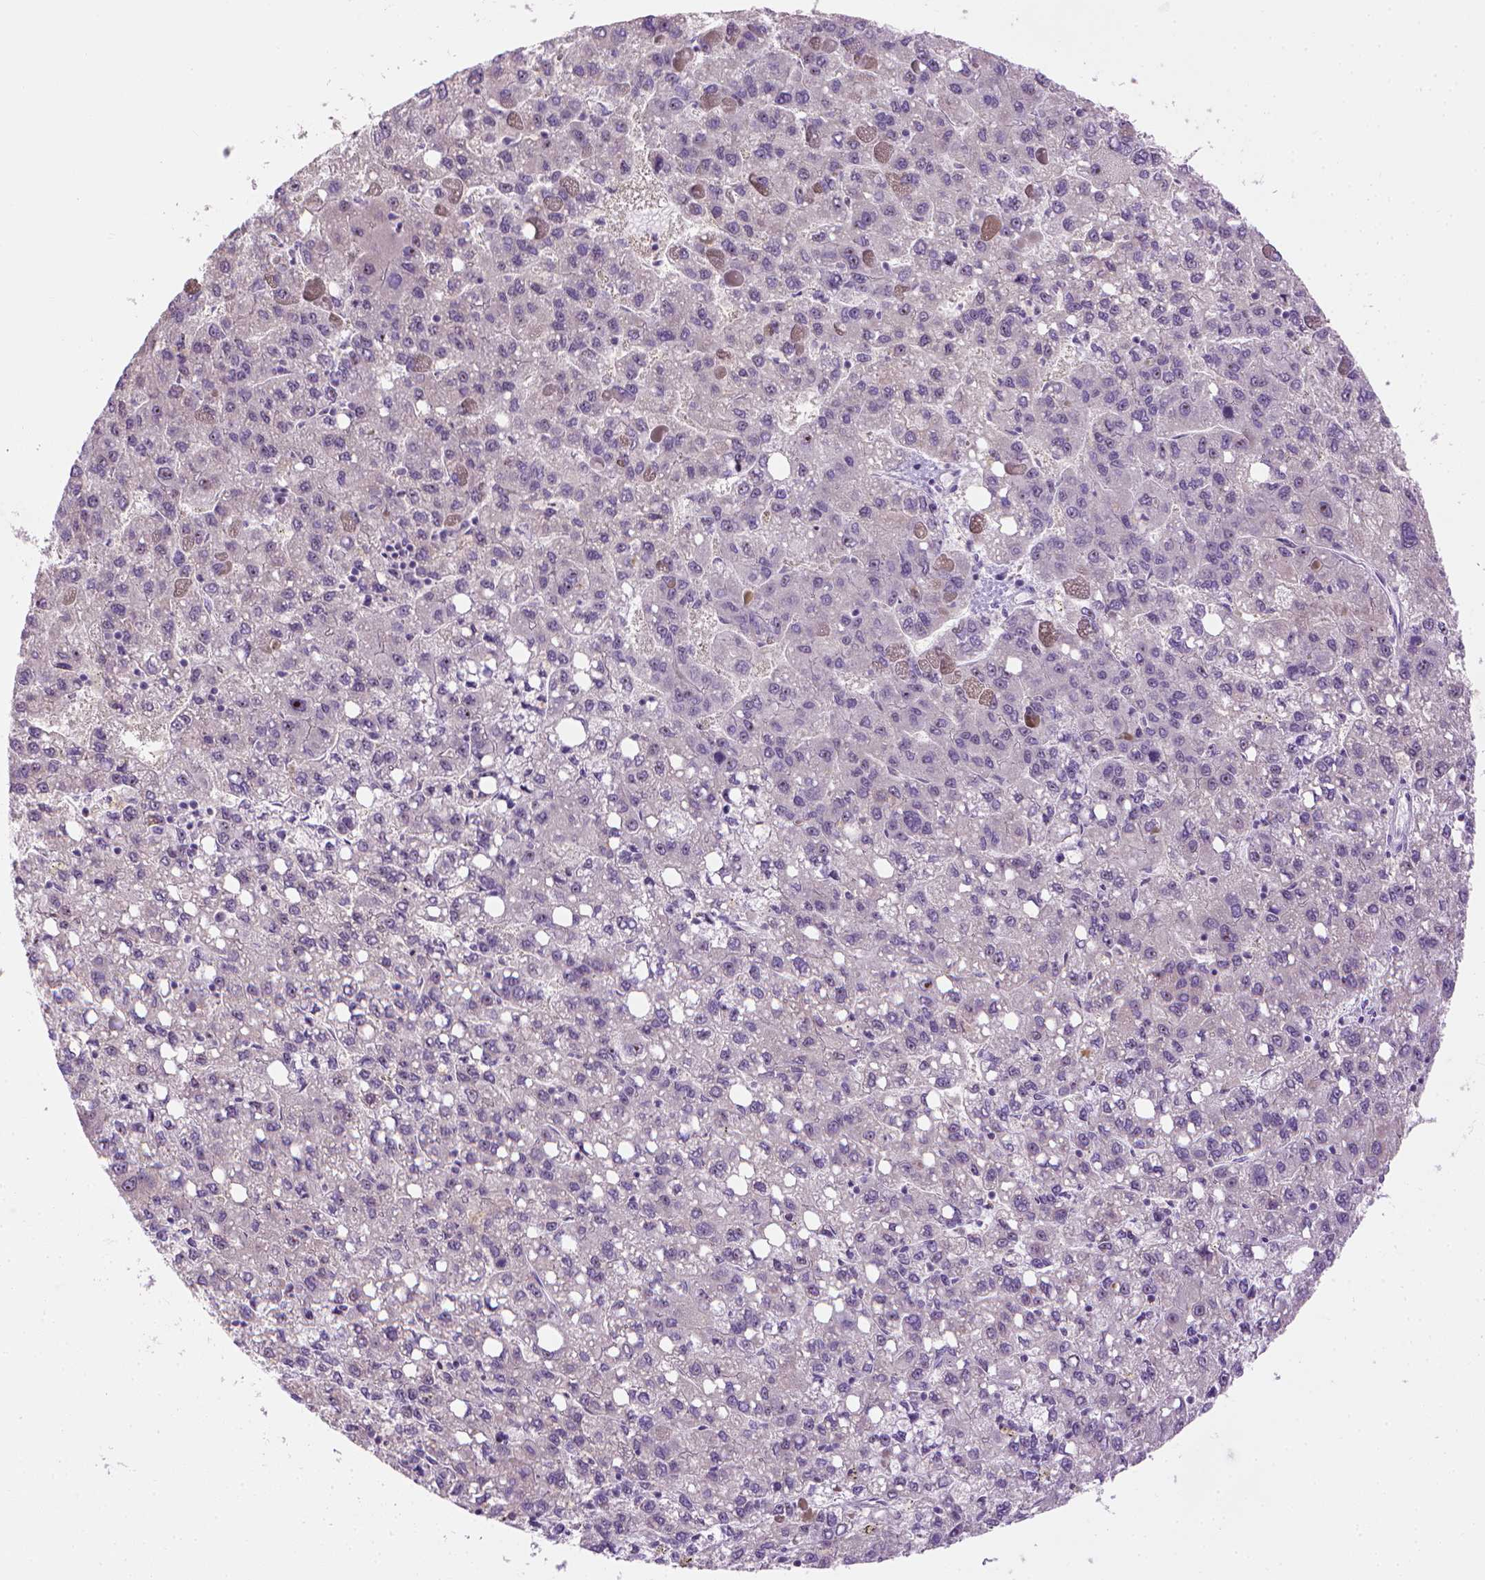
{"staining": {"intensity": "negative", "quantity": "none", "location": "none"}, "tissue": "liver cancer", "cell_type": "Tumor cells", "image_type": "cancer", "snomed": [{"axis": "morphology", "description": "Carcinoma, Hepatocellular, NOS"}, {"axis": "topography", "description": "Liver"}], "caption": "High magnification brightfield microscopy of hepatocellular carcinoma (liver) stained with DAB (3,3'-diaminobenzidine) (brown) and counterstained with hematoxylin (blue): tumor cells show no significant expression.", "gene": "UTP4", "patient": {"sex": "female", "age": 82}}